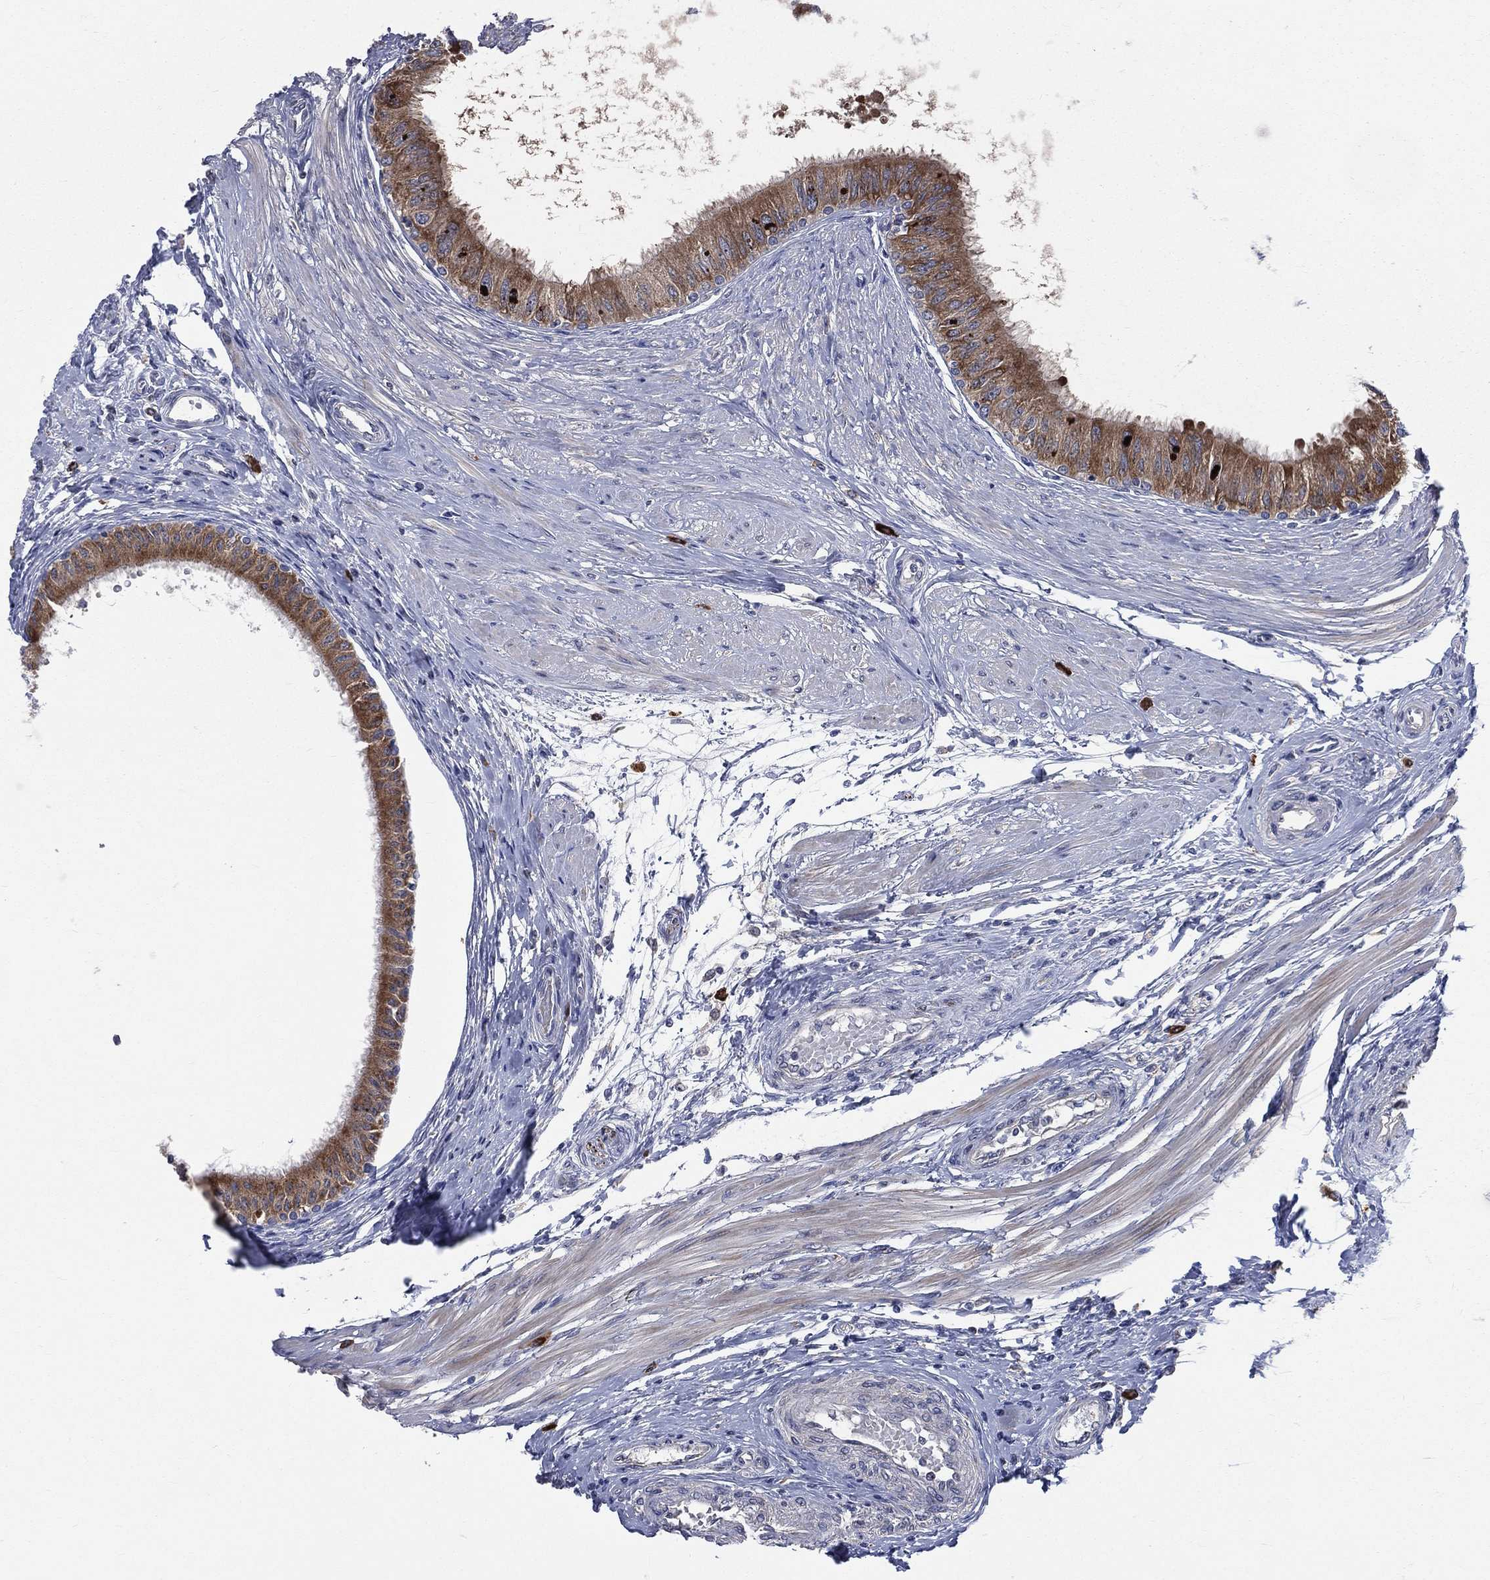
{"staining": {"intensity": "strong", "quantity": ">75%", "location": "cytoplasmic/membranous"}, "tissue": "epididymis", "cell_type": "Glandular cells", "image_type": "normal", "snomed": [{"axis": "morphology", "description": "Normal tissue, NOS"}, {"axis": "morphology", "description": "Seminoma, NOS"}, {"axis": "topography", "description": "Testis"}, {"axis": "topography", "description": "Epididymis"}], "caption": "IHC (DAB) staining of benign epididymis exhibits strong cytoplasmic/membranous protein expression in about >75% of glandular cells.", "gene": "CCDC159", "patient": {"sex": "male", "age": 61}}